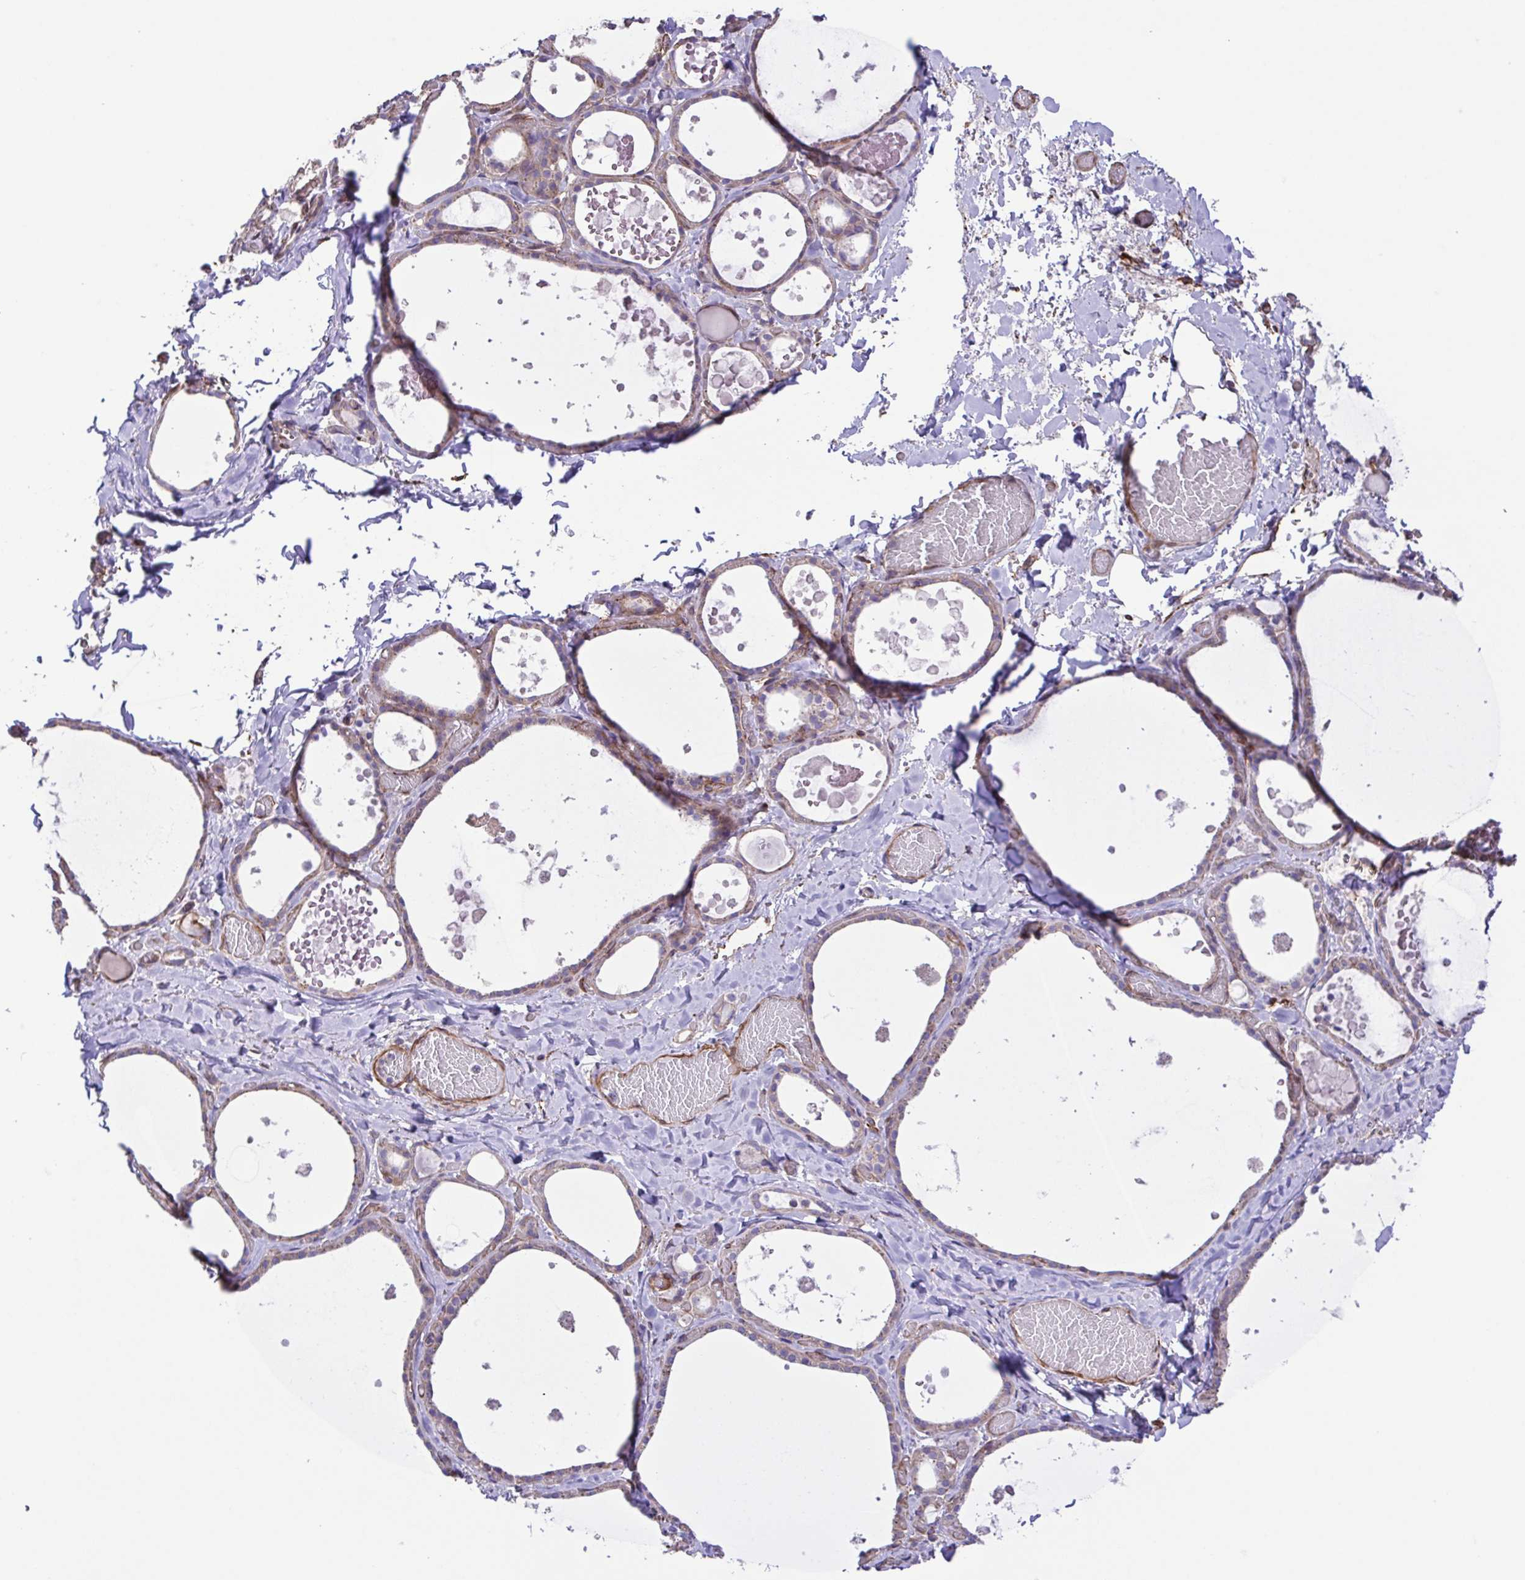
{"staining": {"intensity": "weak", "quantity": "<25%", "location": "cytoplasmic/membranous"}, "tissue": "thyroid gland", "cell_type": "Glandular cells", "image_type": "normal", "snomed": [{"axis": "morphology", "description": "Normal tissue, NOS"}, {"axis": "topography", "description": "Thyroid gland"}], "caption": "An immunohistochemistry image of benign thyroid gland is shown. There is no staining in glandular cells of thyroid gland.", "gene": "FLT1", "patient": {"sex": "female", "age": 56}}